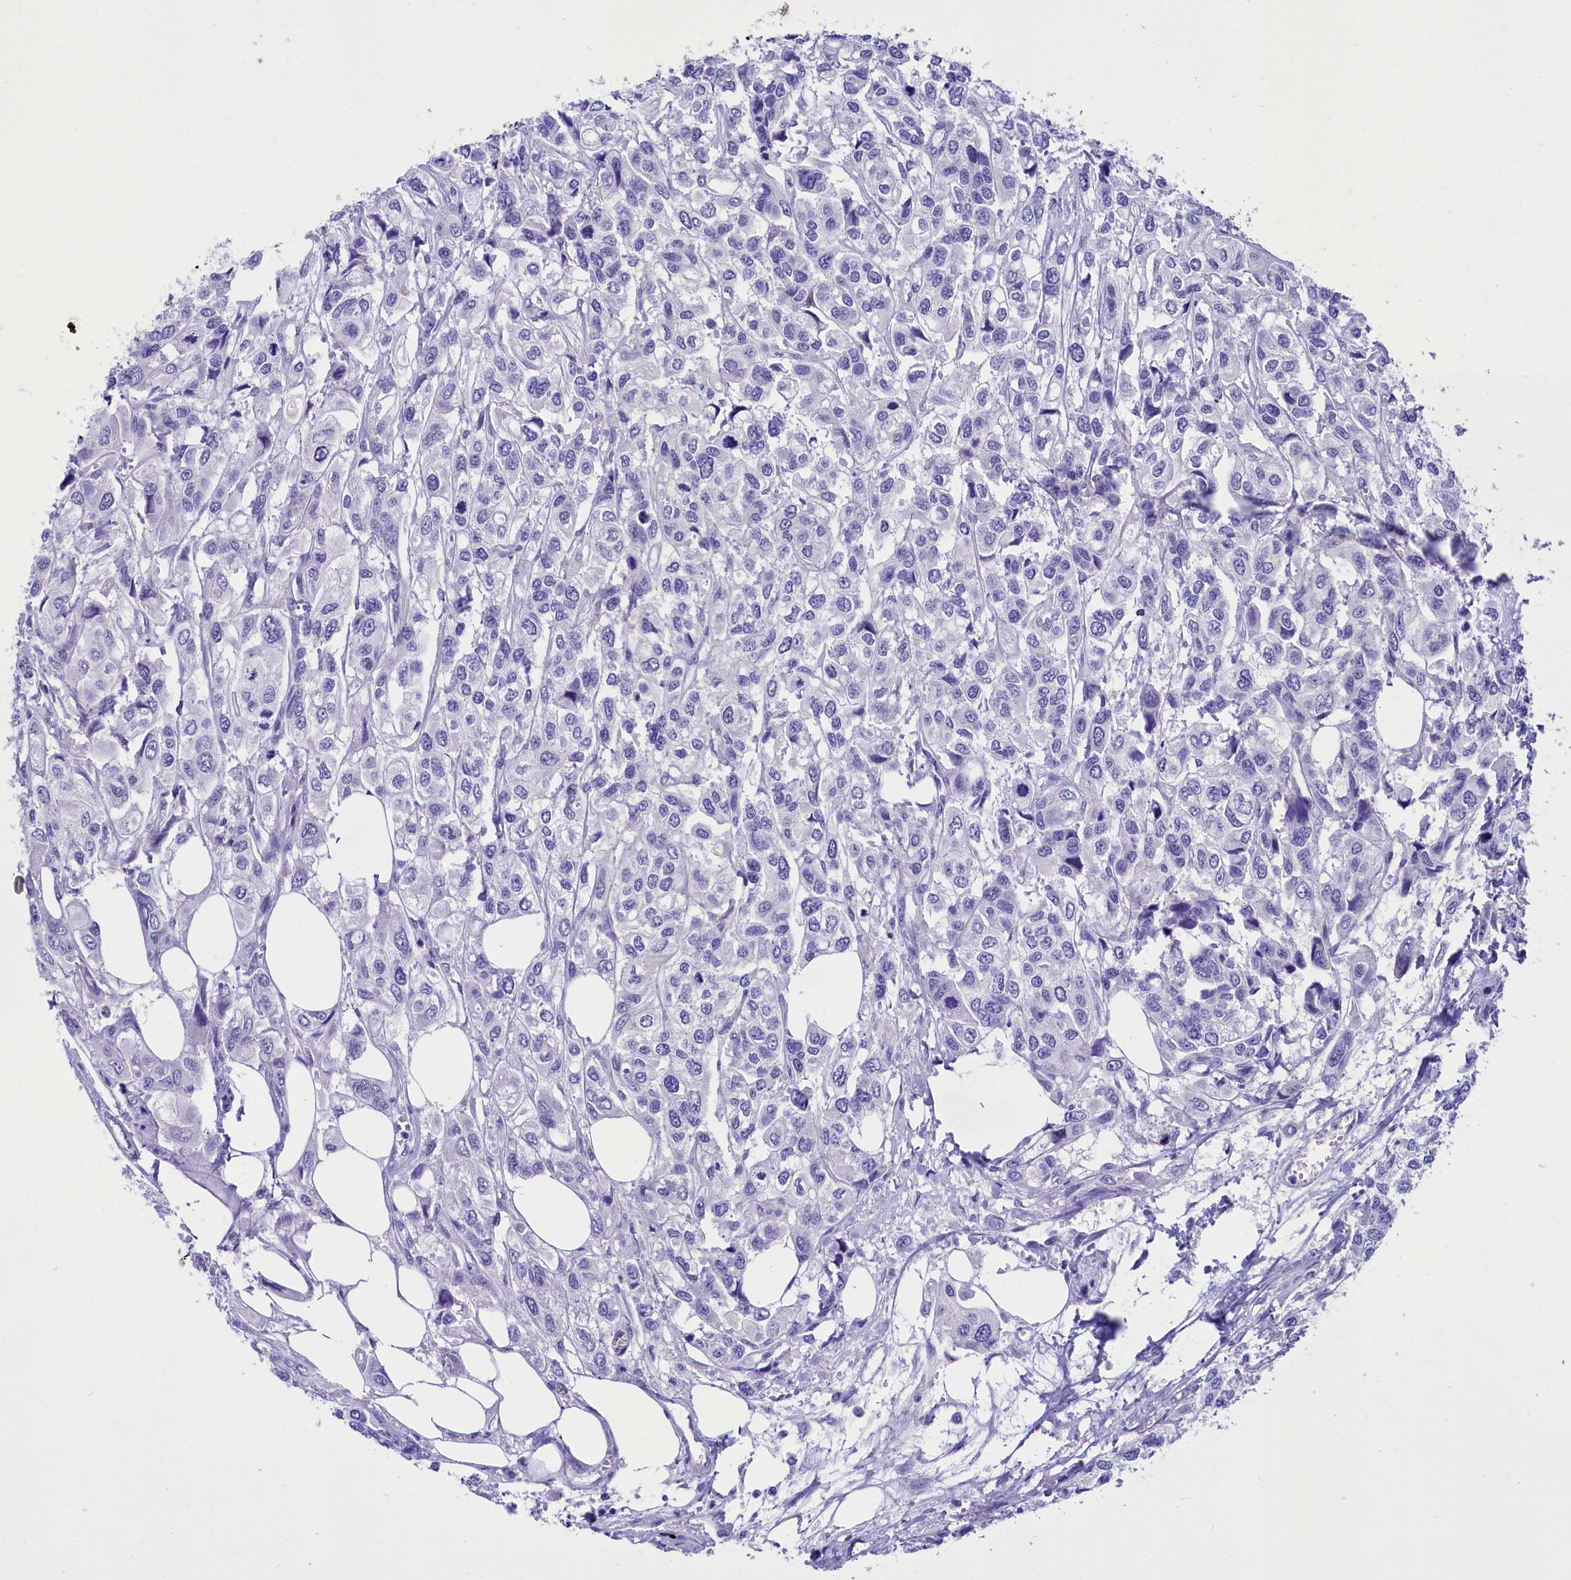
{"staining": {"intensity": "negative", "quantity": "none", "location": "none"}, "tissue": "urothelial cancer", "cell_type": "Tumor cells", "image_type": "cancer", "snomed": [{"axis": "morphology", "description": "Urothelial carcinoma, High grade"}, {"axis": "topography", "description": "Urinary bladder"}], "caption": "Urothelial cancer was stained to show a protein in brown. There is no significant staining in tumor cells.", "gene": "TTC36", "patient": {"sex": "male", "age": 67}}